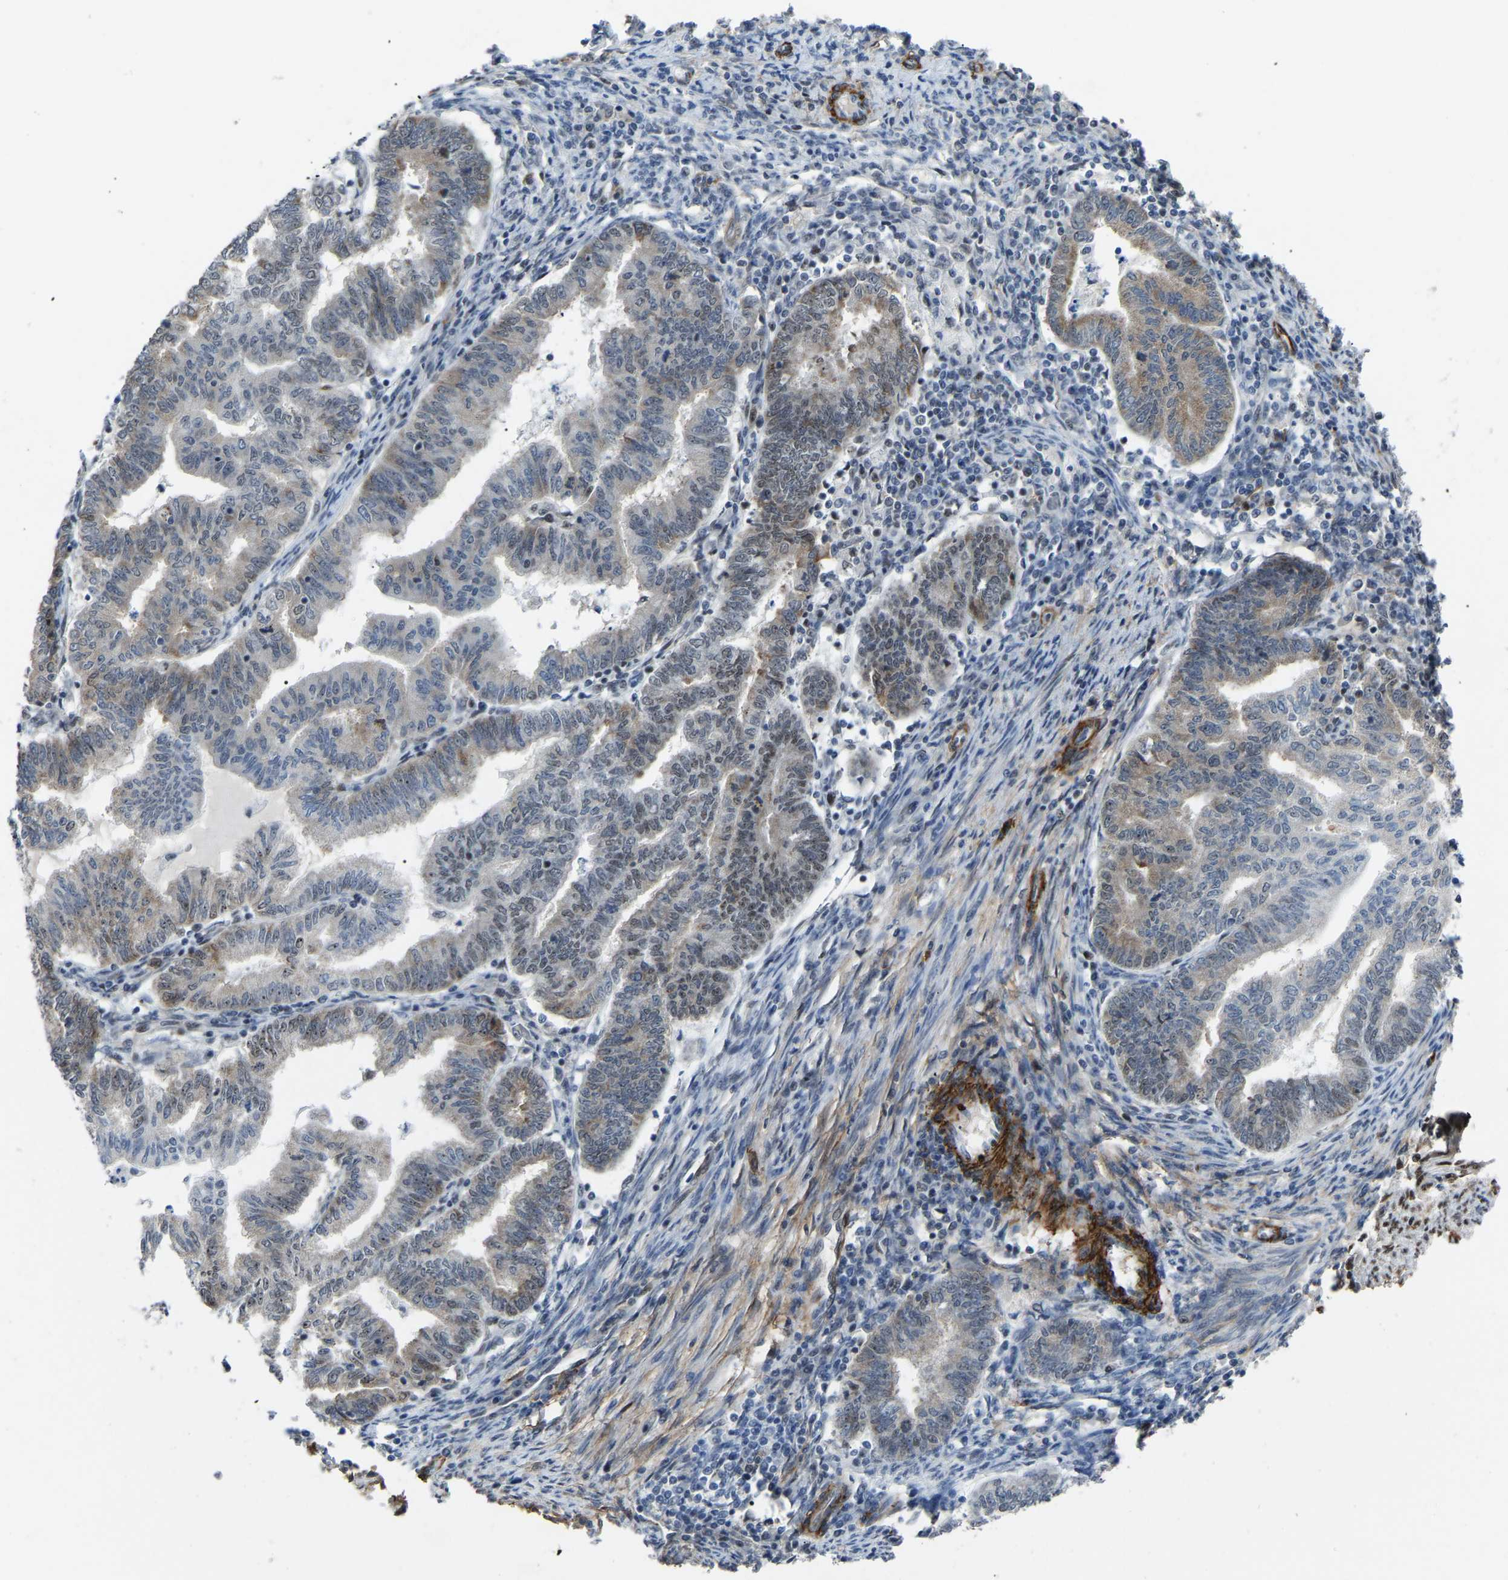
{"staining": {"intensity": "moderate", "quantity": "25%-75%", "location": "cytoplasmic/membranous"}, "tissue": "endometrial cancer", "cell_type": "Tumor cells", "image_type": "cancer", "snomed": [{"axis": "morphology", "description": "Polyp, NOS"}, {"axis": "morphology", "description": "Adenocarcinoma, NOS"}, {"axis": "morphology", "description": "Adenoma, NOS"}, {"axis": "topography", "description": "Endometrium"}], "caption": "Human endometrial cancer (adenocarcinoma) stained with a protein marker exhibits moderate staining in tumor cells.", "gene": "DDX5", "patient": {"sex": "female", "age": 79}}